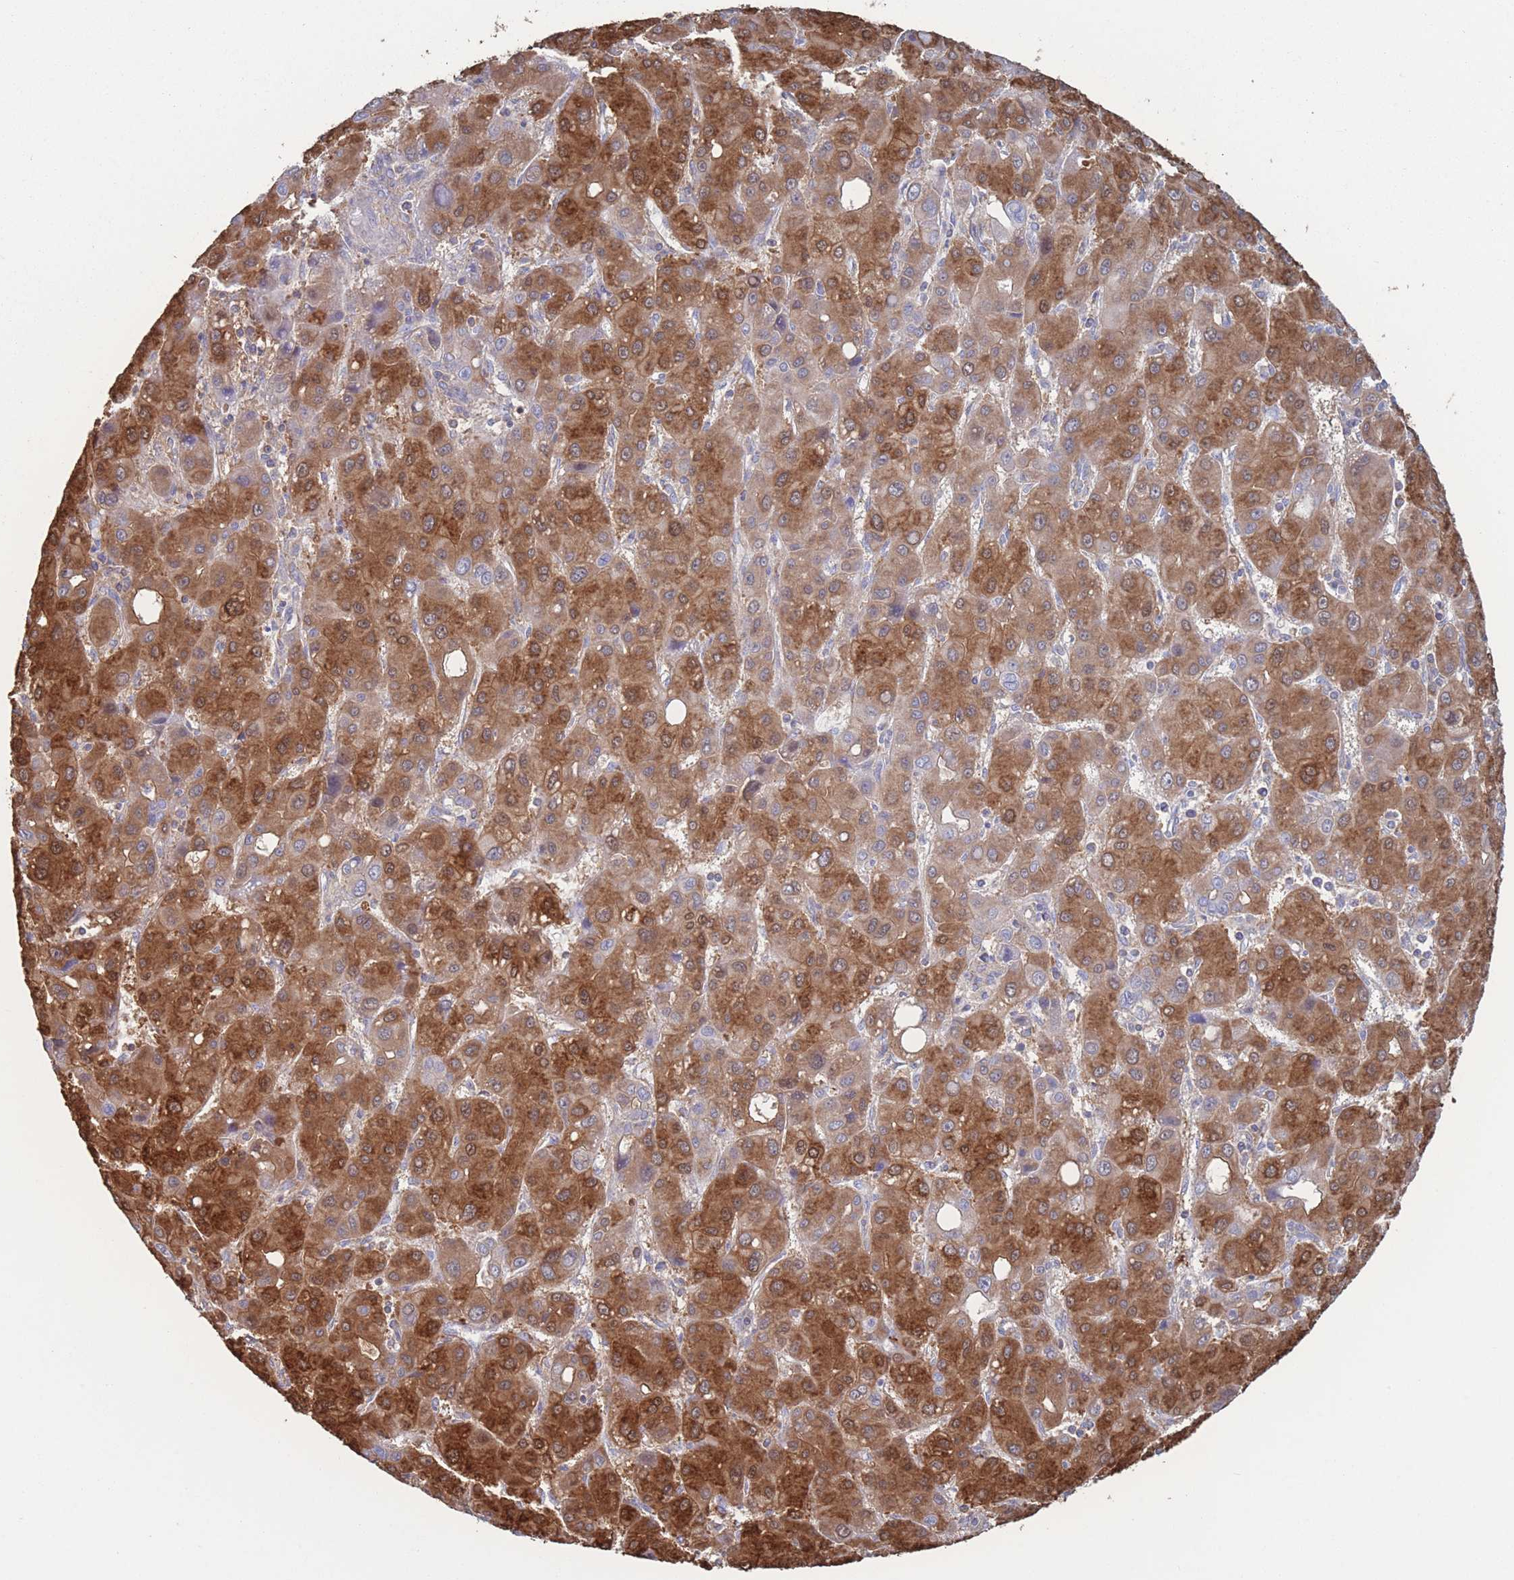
{"staining": {"intensity": "strong", "quantity": "25%-75%", "location": "cytoplasmic/membranous,nuclear"}, "tissue": "liver cancer", "cell_type": "Tumor cells", "image_type": "cancer", "snomed": [{"axis": "morphology", "description": "Carcinoma, Hepatocellular, NOS"}, {"axis": "topography", "description": "Liver"}], "caption": "Immunohistochemistry of hepatocellular carcinoma (liver) exhibits high levels of strong cytoplasmic/membranous and nuclear staining in about 25%-75% of tumor cells.", "gene": "ADH1A", "patient": {"sex": "male", "age": 55}}